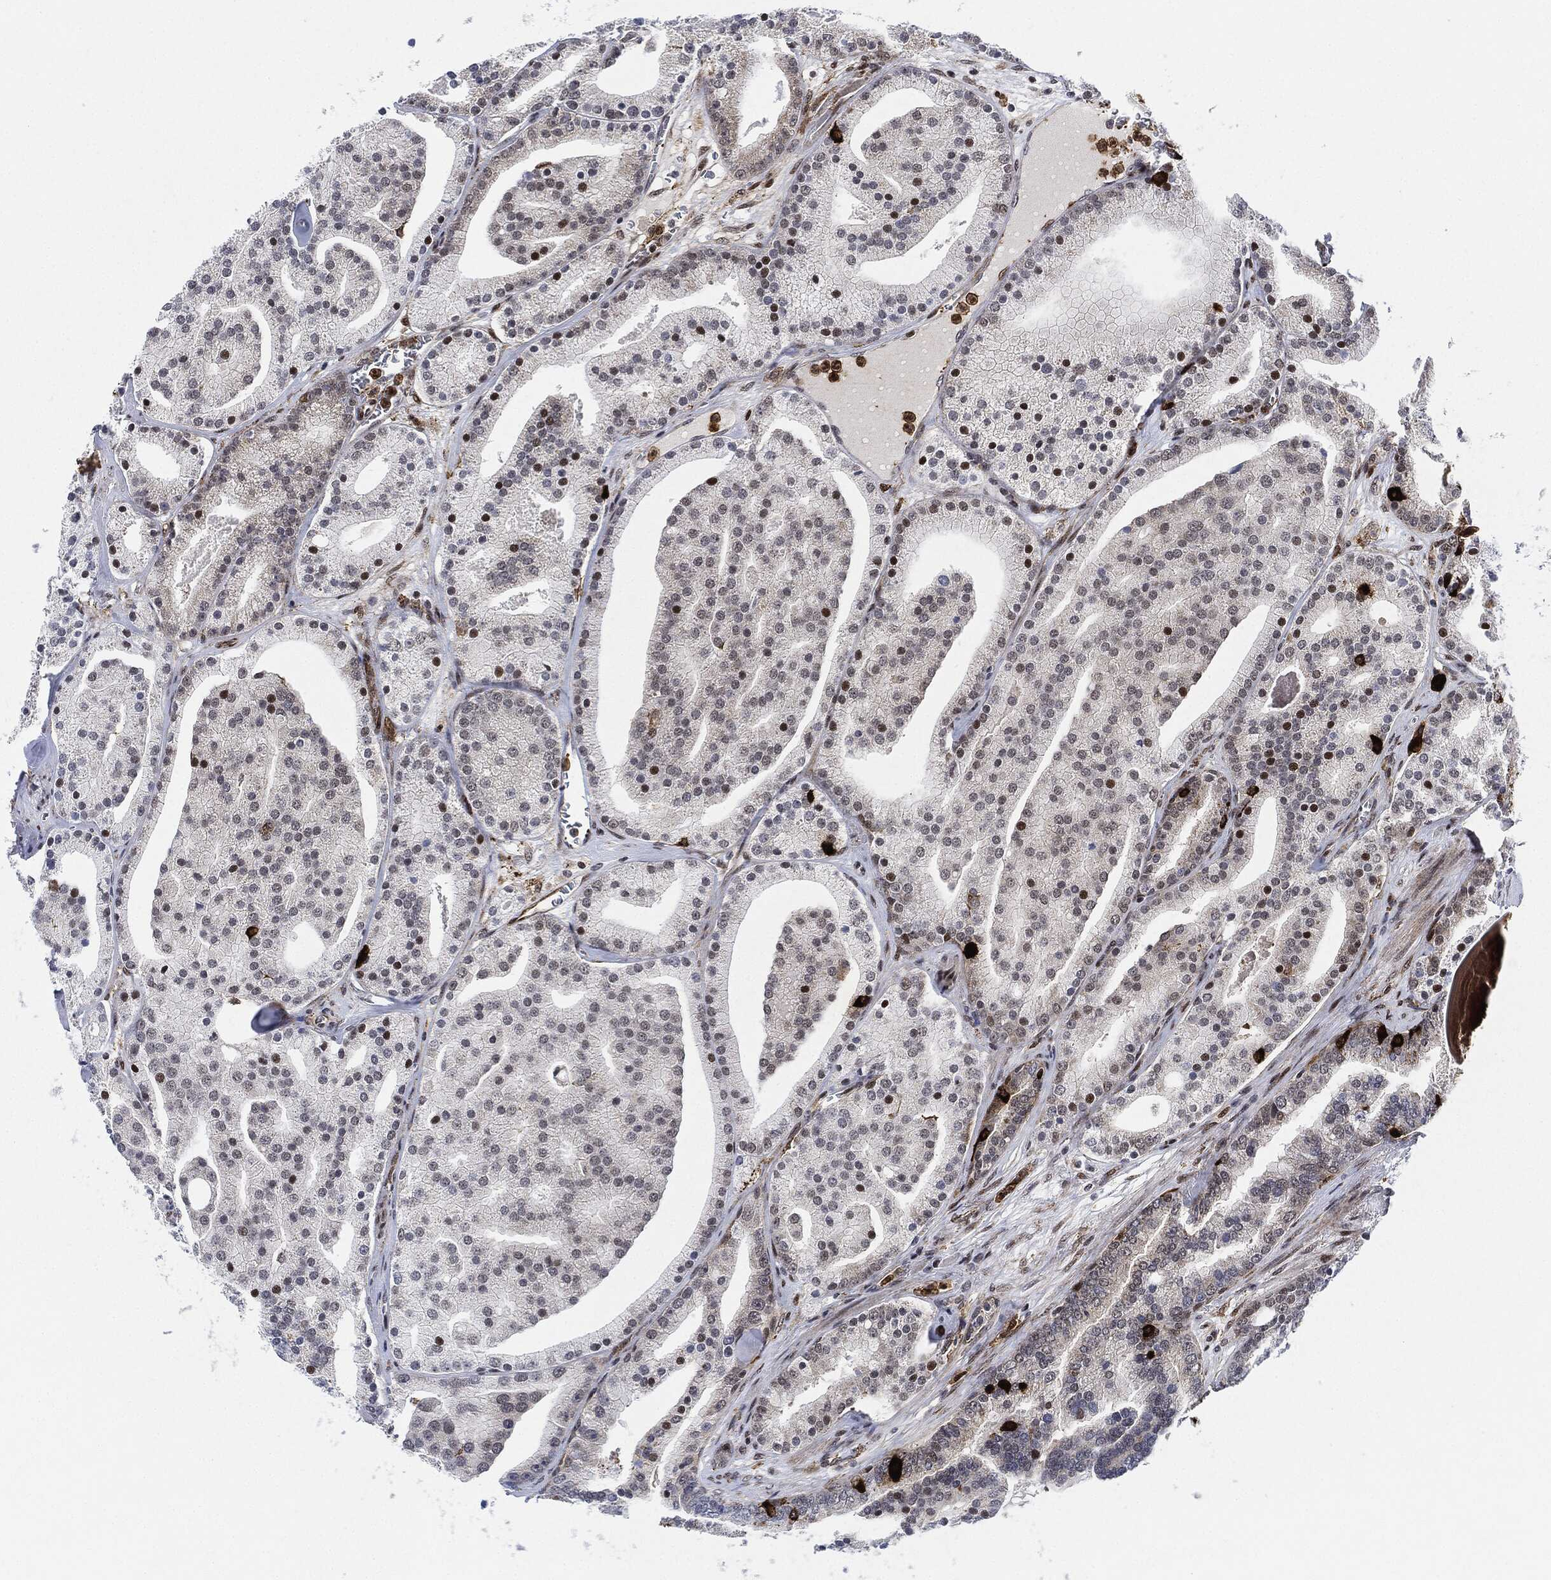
{"staining": {"intensity": "strong", "quantity": "<25%", "location": "nuclear"}, "tissue": "prostate cancer", "cell_type": "Tumor cells", "image_type": "cancer", "snomed": [{"axis": "morphology", "description": "Adenocarcinoma, NOS"}, {"axis": "topography", "description": "Prostate"}], "caption": "This is an image of IHC staining of prostate cancer (adenocarcinoma), which shows strong expression in the nuclear of tumor cells.", "gene": "NANOS3", "patient": {"sex": "male", "age": 69}}